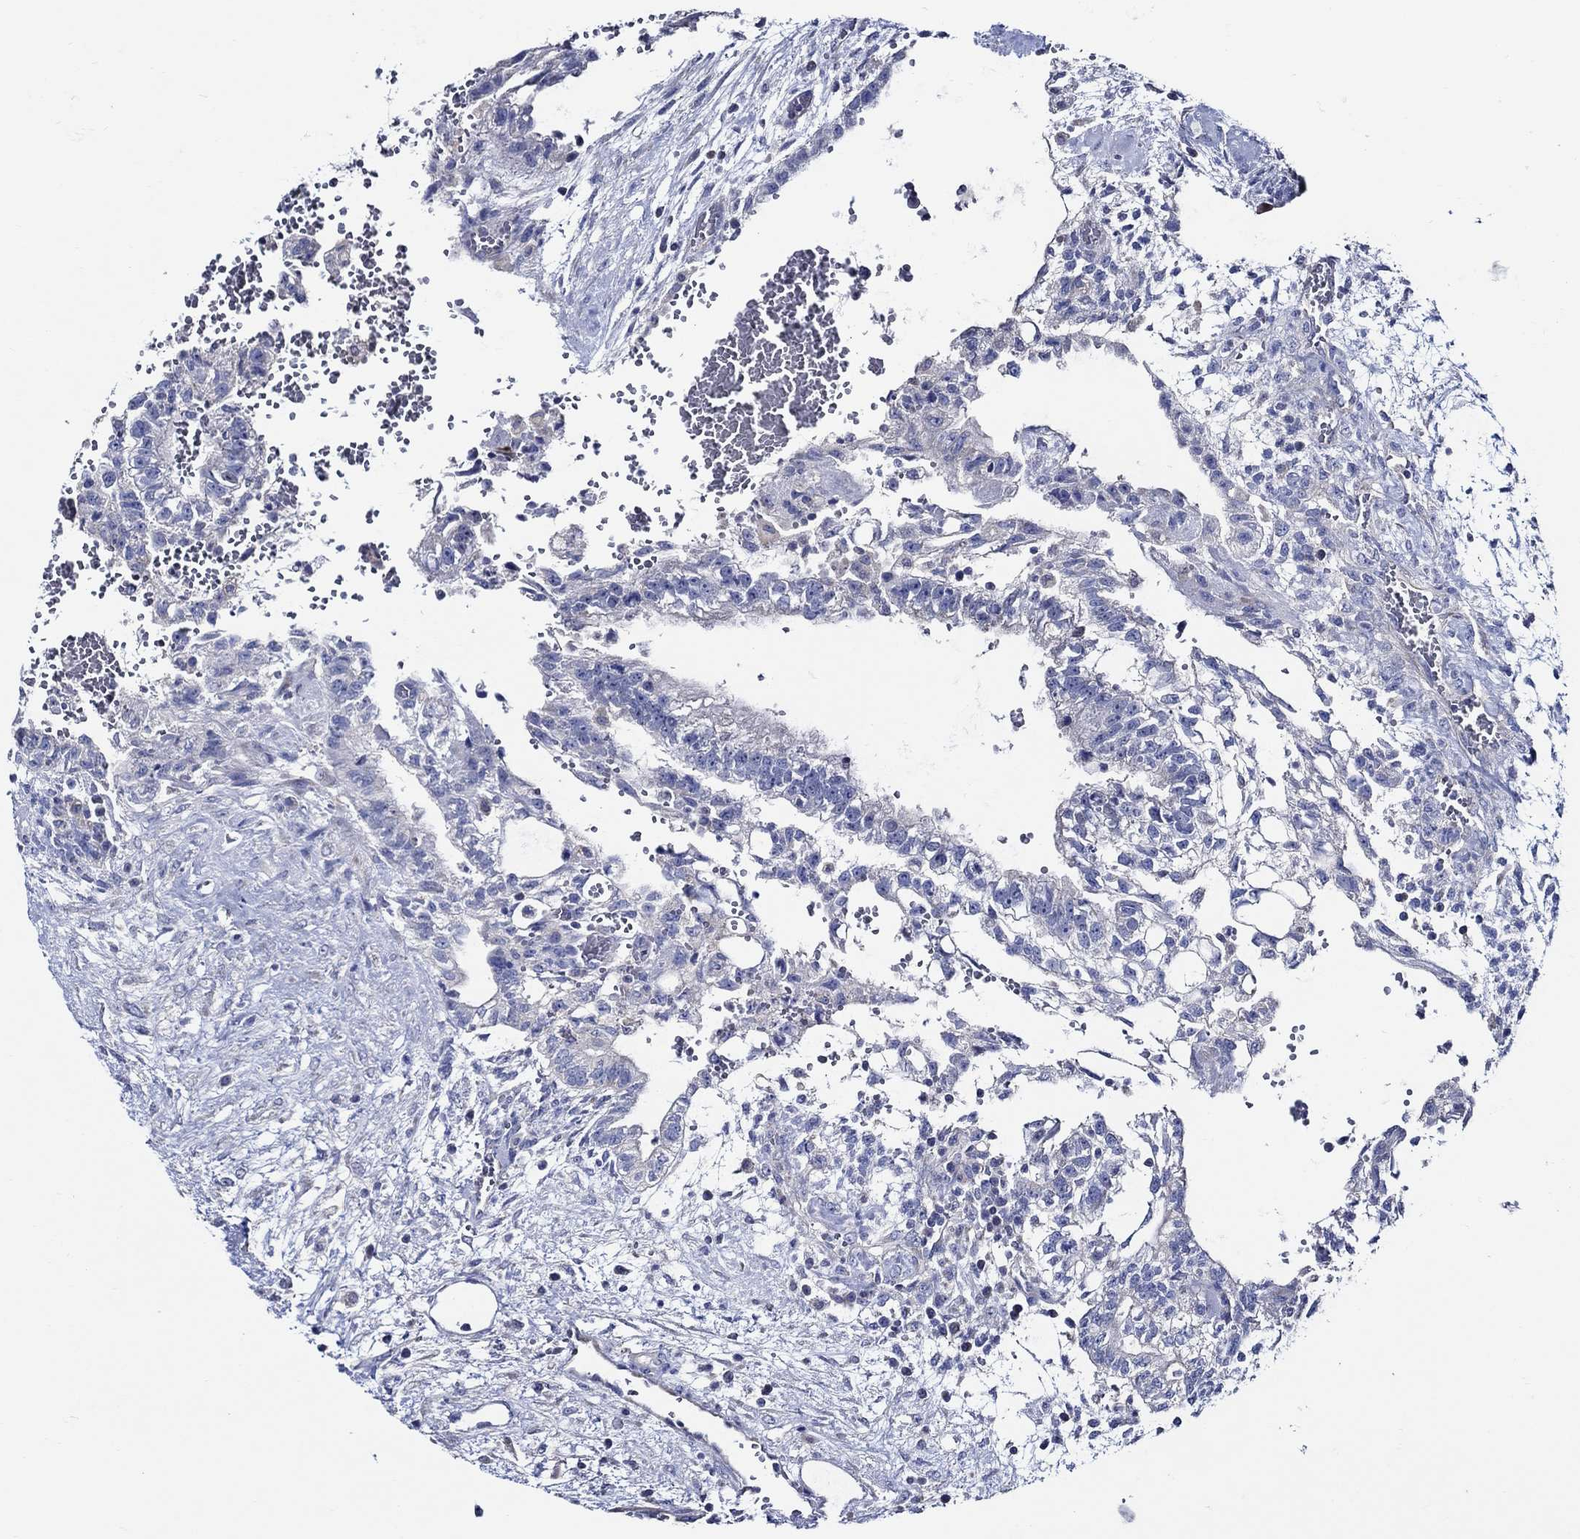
{"staining": {"intensity": "negative", "quantity": "none", "location": "none"}, "tissue": "testis cancer", "cell_type": "Tumor cells", "image_type": "cancer", "snomed": [{"axis": "morphology", "description": "Carcinoma, Embryonal, NOS"}, {"axis": "topography", "description": "Testis"}], "caption": "Protein analysis of testis cancer (embryonal carcinoma) shows no significant staining in tumor cells.", "gene": "SKOR1", "patient": {"sex": "male", "age": 32}}